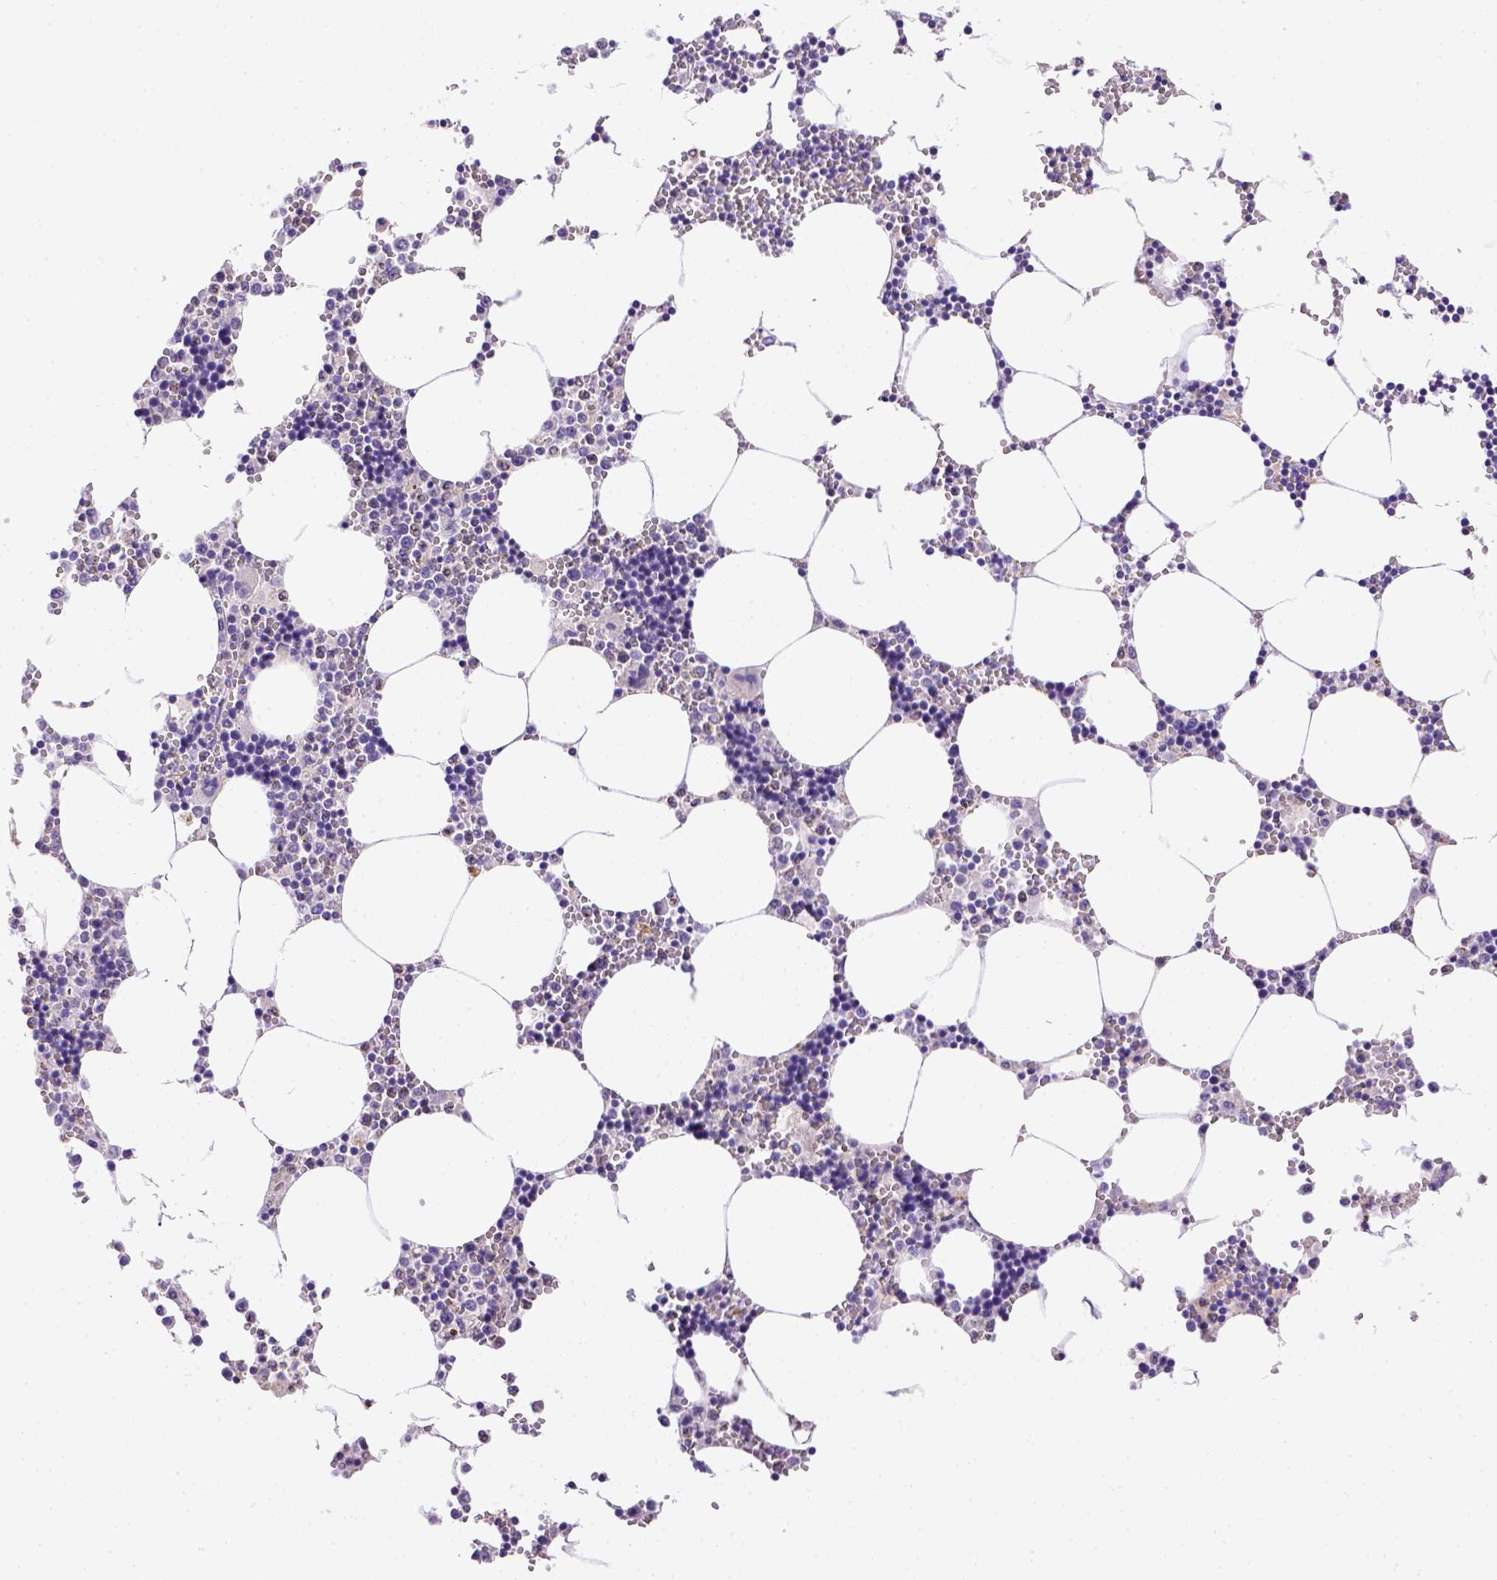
{"staining": {"intensity": "weak", "quantity": "<25%", "location": "cytoplasmic/membranous"}, "tissue": "bone marrow", "cell_type": "Hematopoietic cells", "image_type": "normal", "snomed": [{"axis": "morphology", "description": "Normal tissue, NOS"}, {"axis": "topography", "description": "Bone marrow"}], "caption": "Hematopoietic cells are negative for protein expression in unremarkable human bone marrow. (Stains: DAB IHC with hematoxylin counter stain, Microscopy: brightfield microscopy at high magnification).", "gene": "BAAT", "patient": {"sex": "male", "age": 54}}